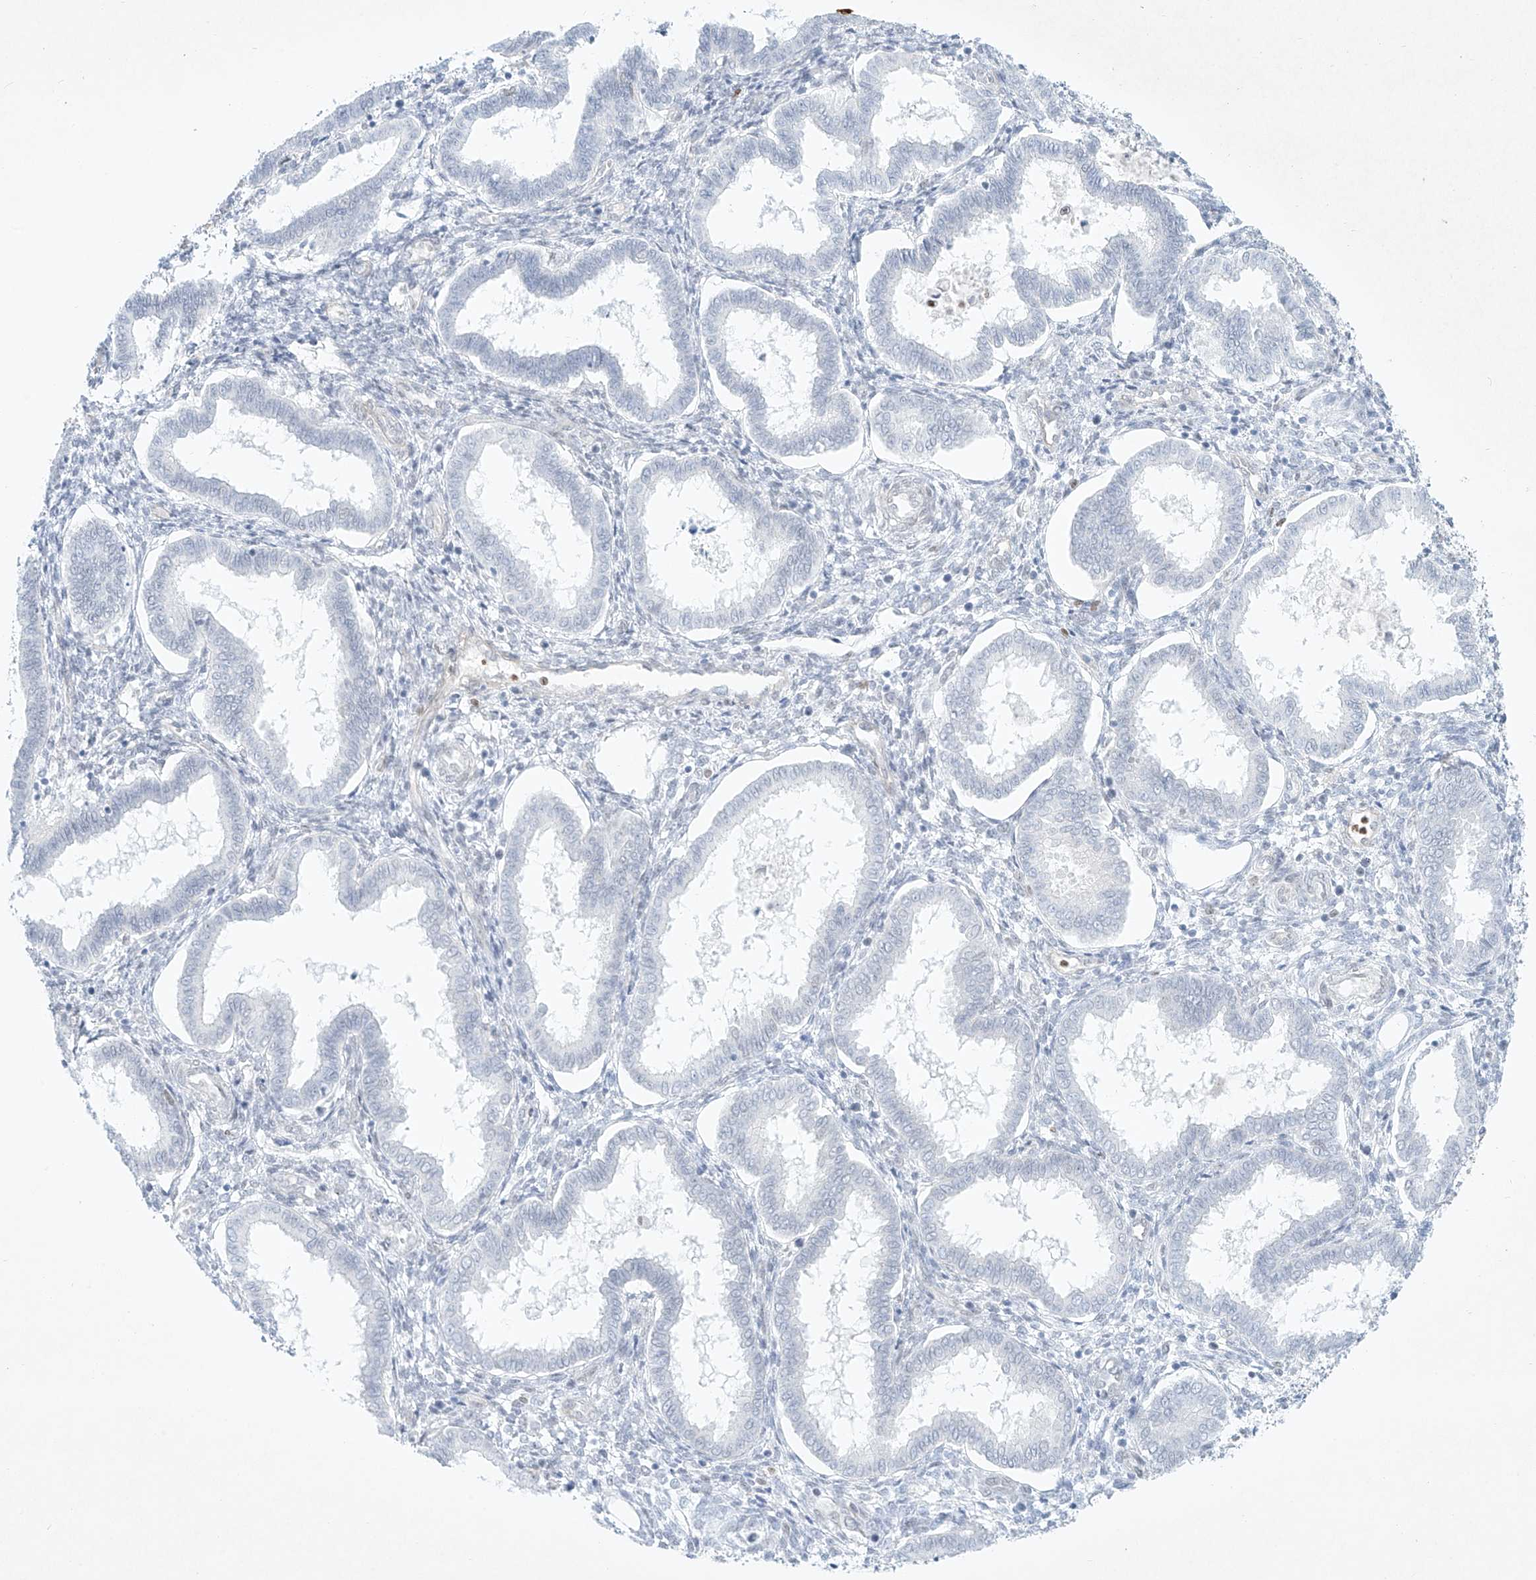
{"staining": {"intensity": "negative", "quantity": "none", "location": "none"}, "tissue": "endometrium", "cell_type": "Cells in endometrial stroma", "image_type": "normal", "snomed": [{"axis": "morphology", "description": "Normal tissue, NOS"}, {"axis": "topography", "description": "Endometrium"}], "caption": "A photomicrograph of endometrium stained for a protein demonstrates no brown staining in cells in endometrial stroma. The staining was performed using DAB (3,3'-diaminobenzidine) to visualize the protein expression in brown, while the nuclei were stained in blue with hematoxylin (Magnification: 20x).", "gene": "REEP2", "patient": {"sex": "female", "age": 24}}